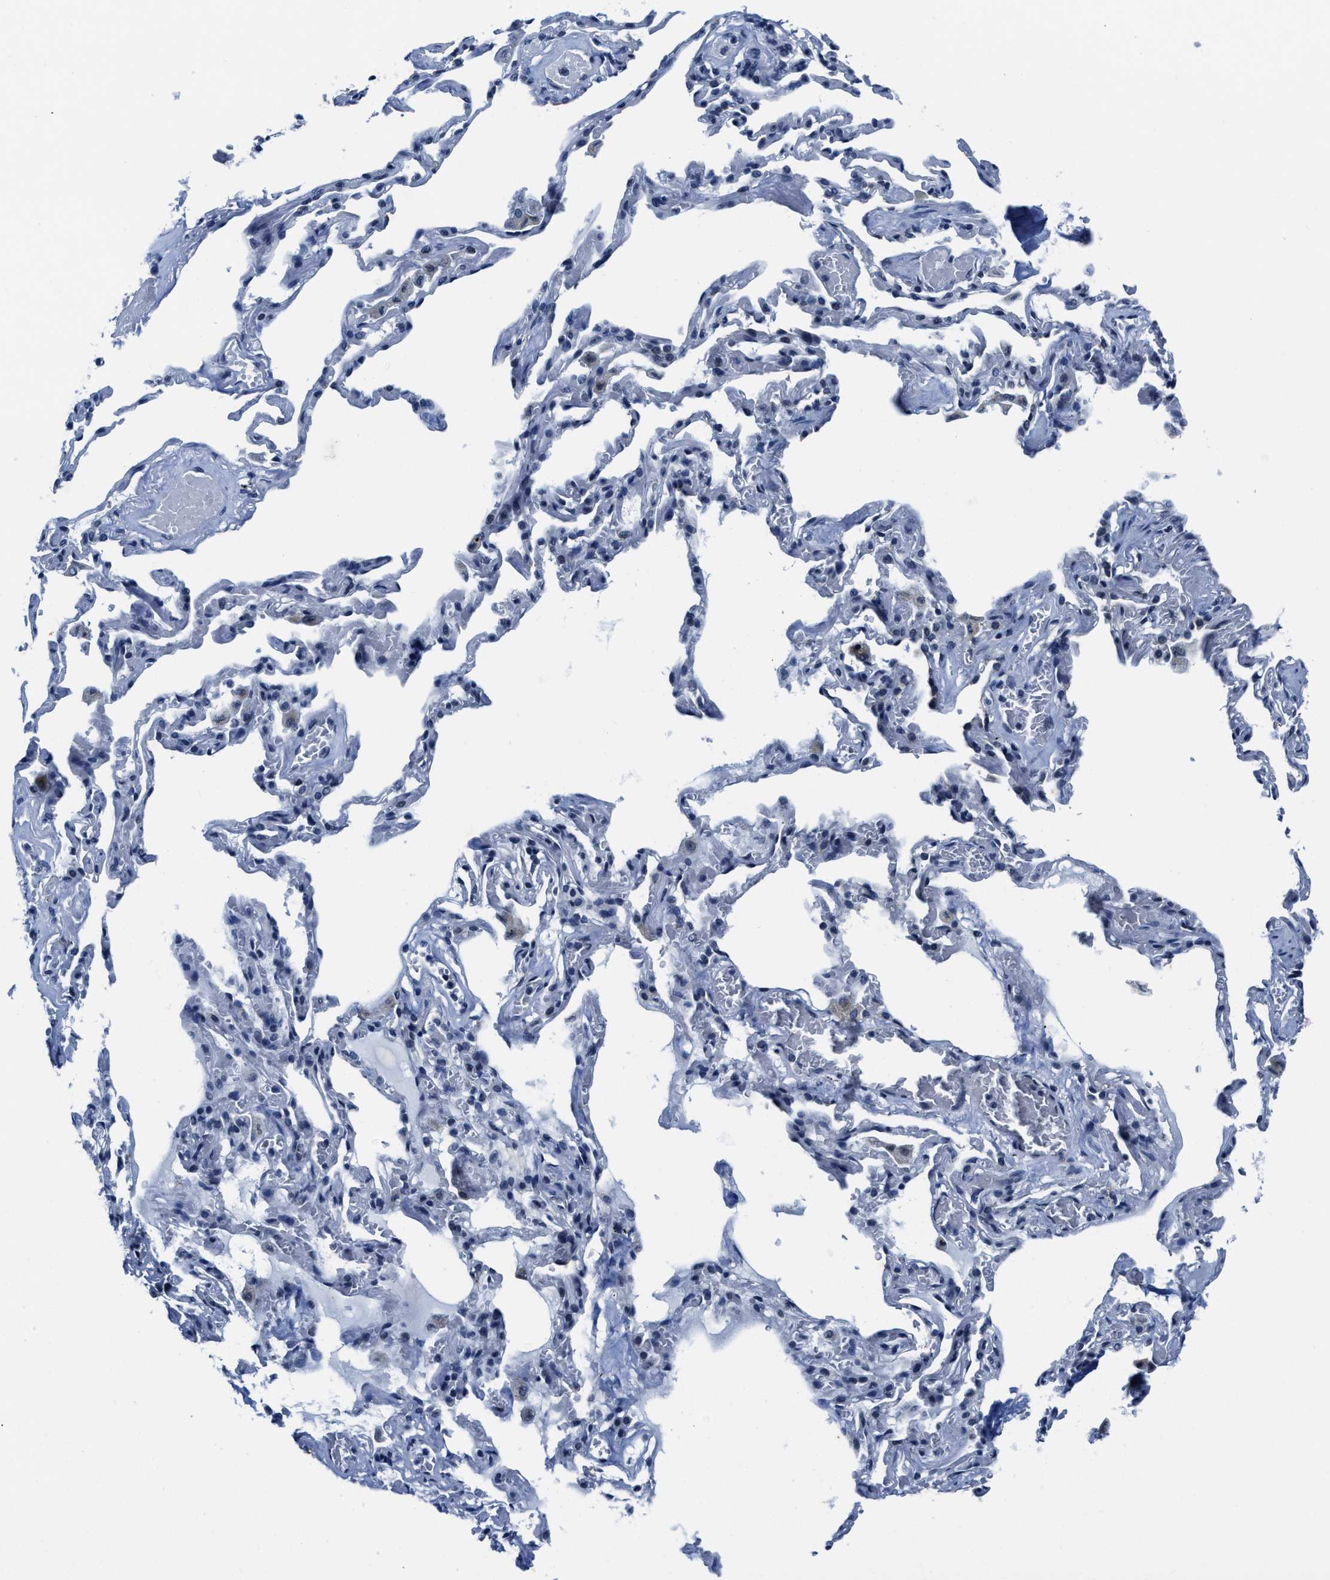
{"staining": {"intensity": "negative", "quantity": "none", "location": "none"}, "tissue": "adipose tissue", "cell_type": "Adipocytes", "image_type": "normal", "snomed": [{"axis": "morphology", "description": "Normal tissue, NOS"}, {"axis": "topography", "description": "Cartilage tissue"}, {"axis": "topography", "description": "Lung"}], "caption": "There is no significant staining in adipocytes of adipose tissue.", "gene": "ASZ1", "patient": {"sex": "female", "age": 77}}